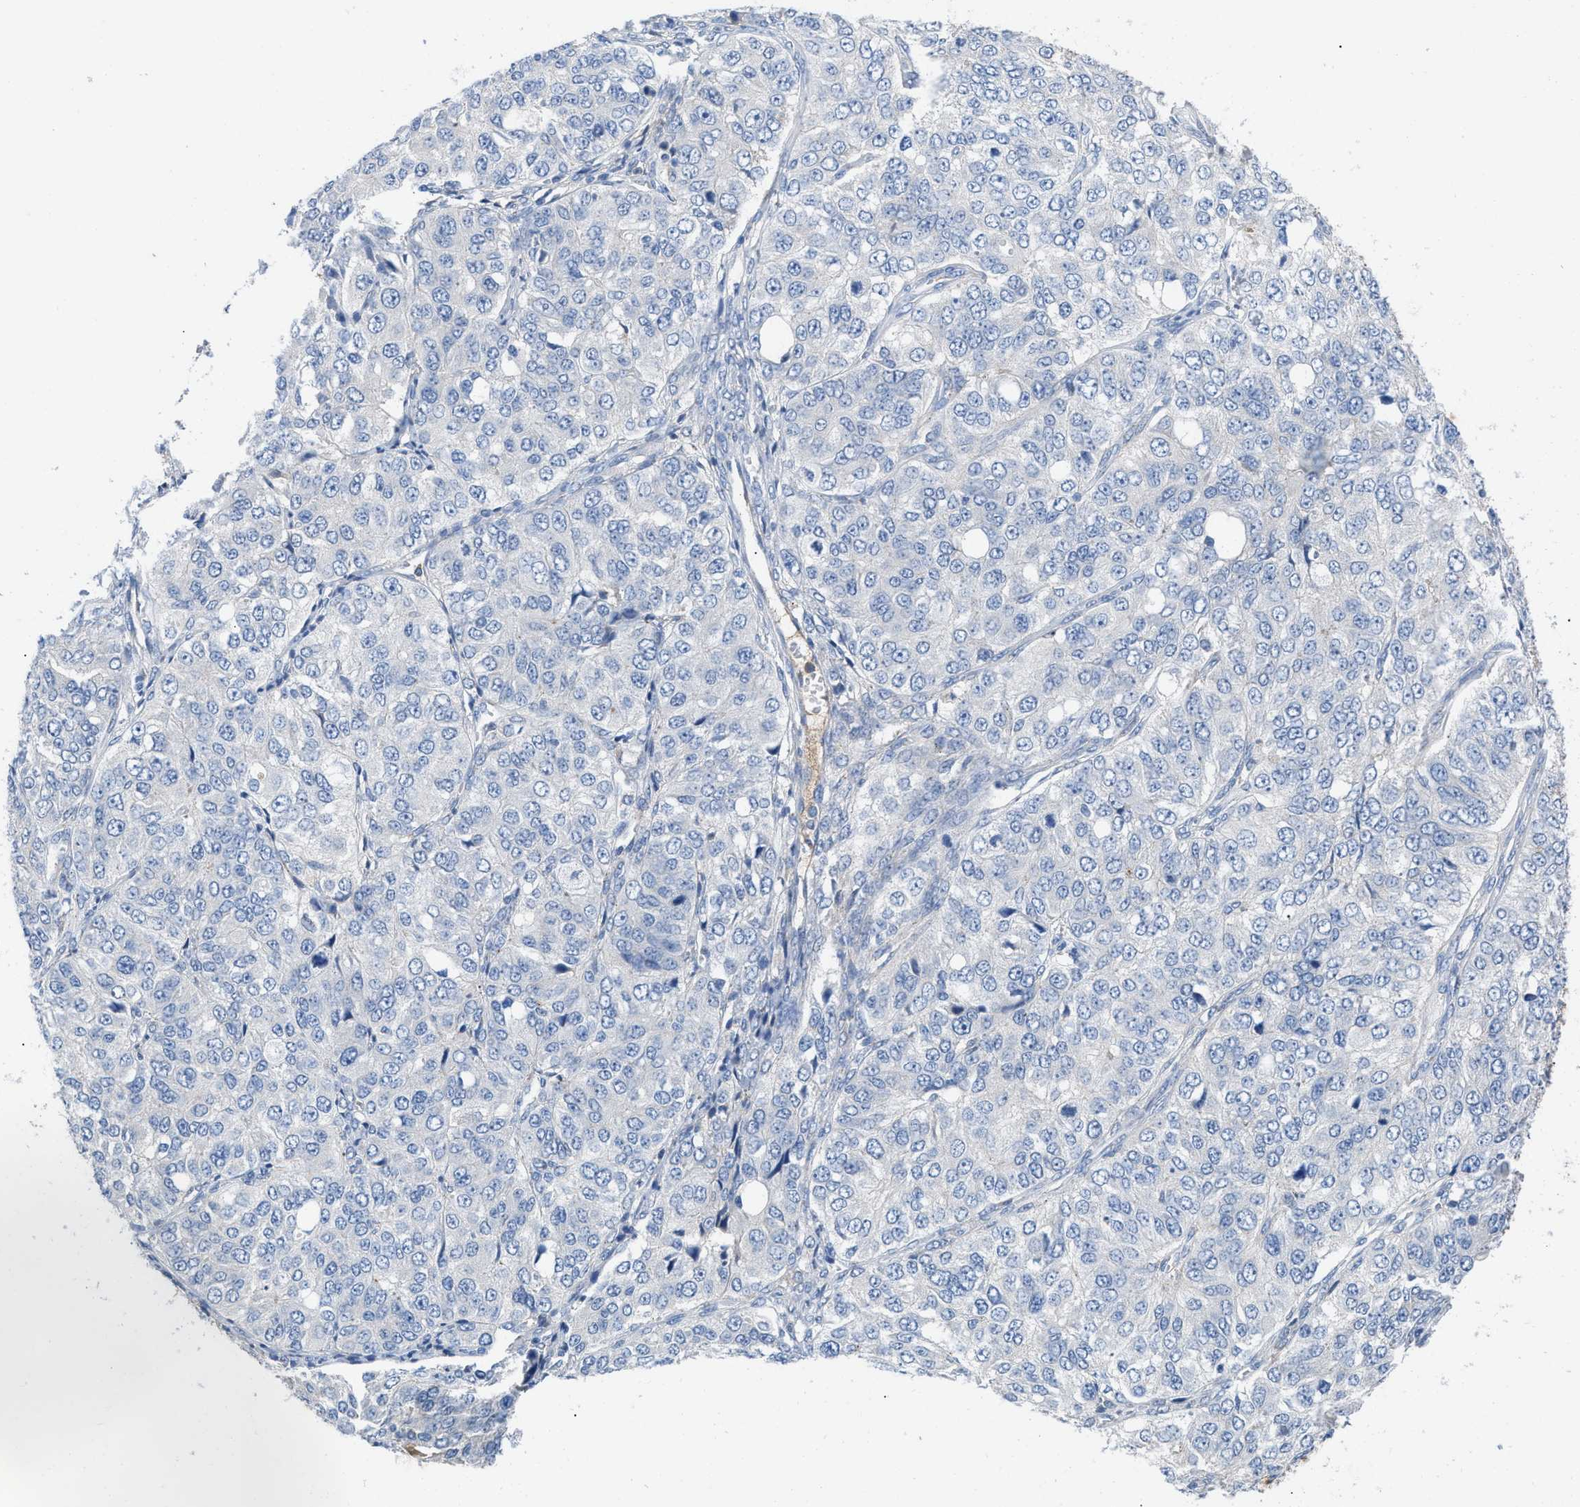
{"staining": {"intensity": "negative", "quantity": "none", "location": "none"}, "tissue": "ovarian cancer", "cell_type": "Tumor cells", "image_type": "cancer", "snomed": [{"axis": "morphology", "description": "Carcinoma, endometroid"}, {"axis": "topography", "description": "Ovary"}], "caption": "There is no significant positivity in tumor cells of ovarian cancer.", "gene": "HPX", "patient": {"sex": "female", "age": 51}}